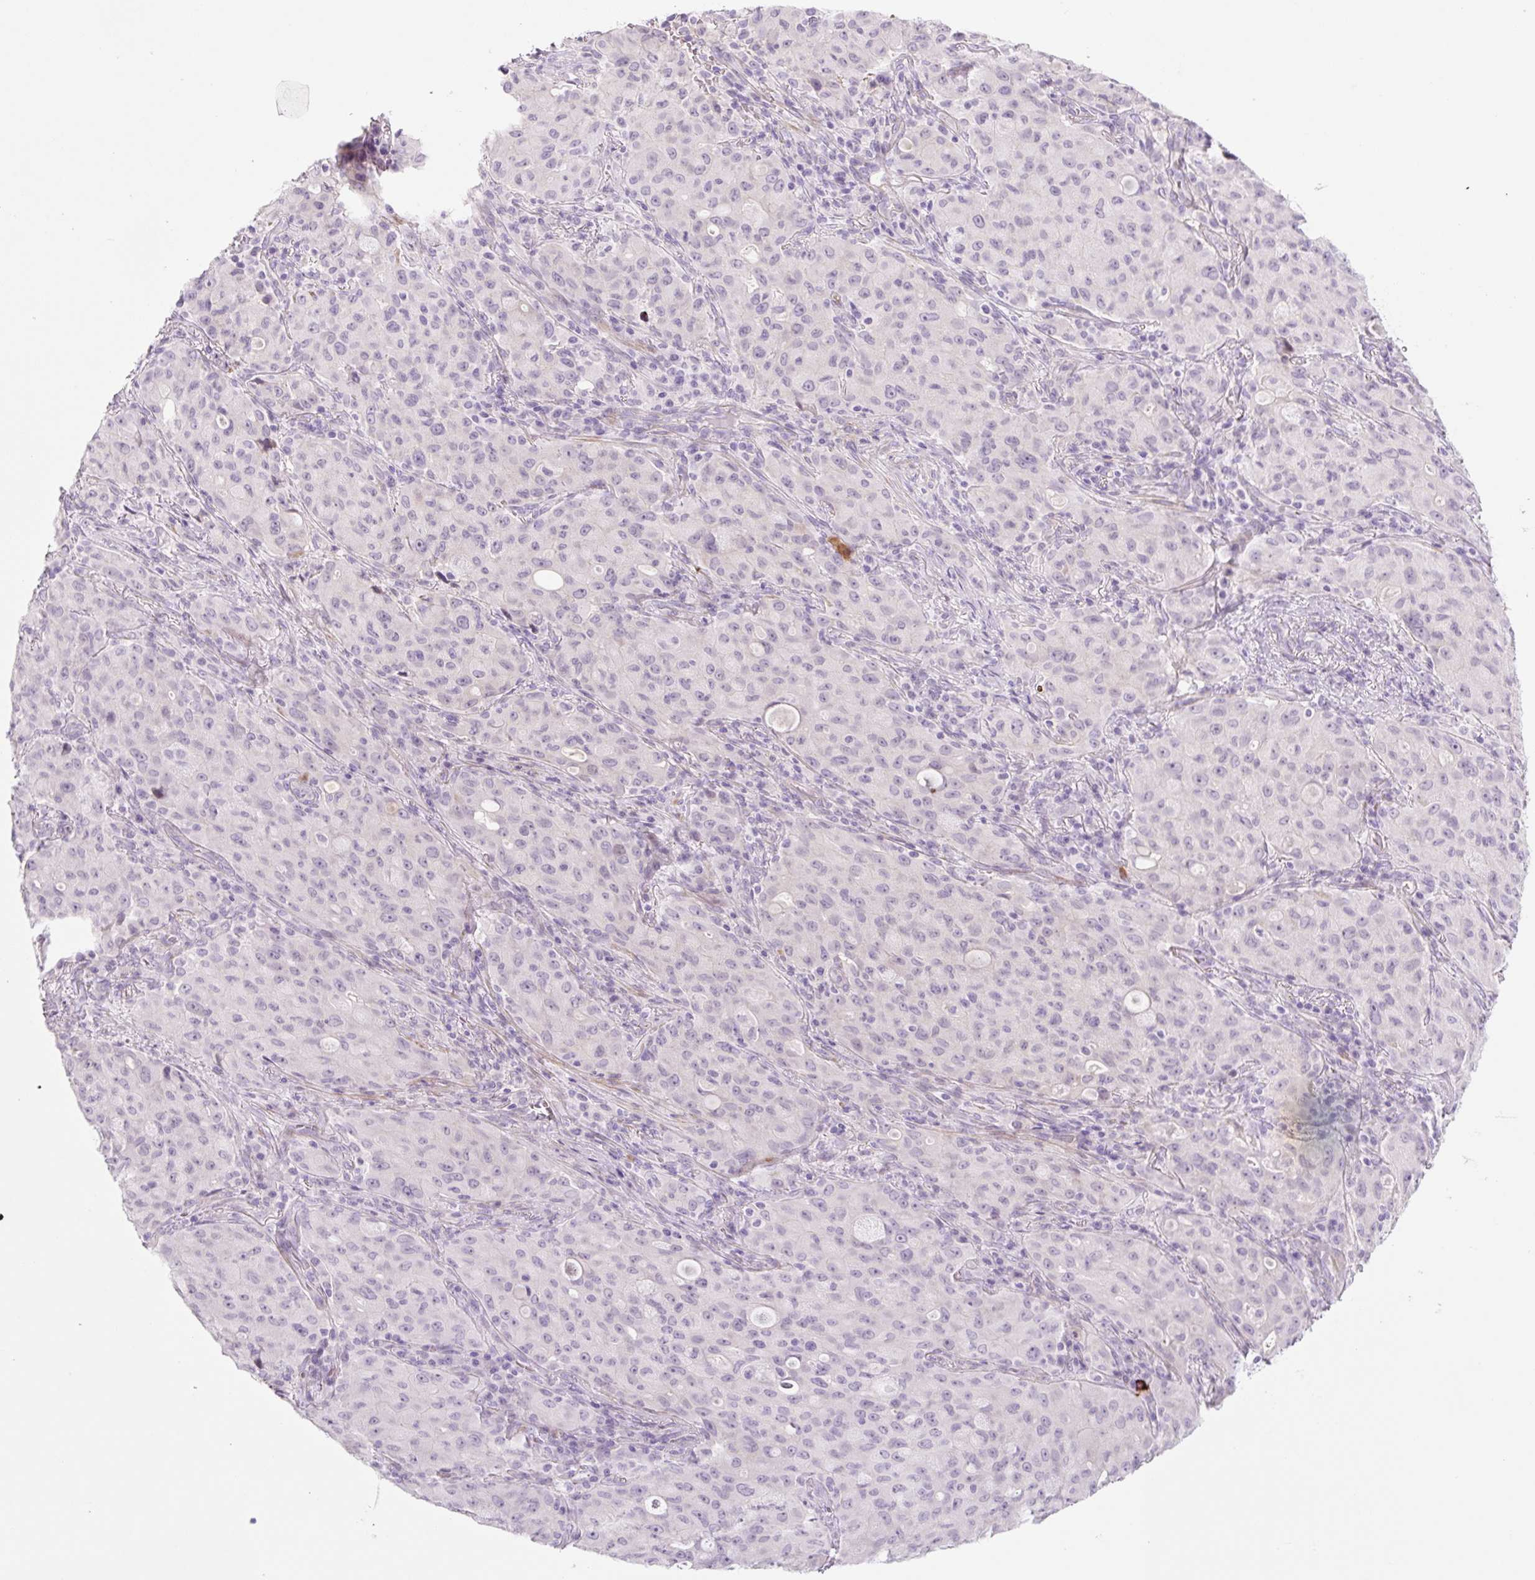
{"staining": {"intensity": "negative", "quantity": "none", "location": "none"}, "tissue": "lung cancer", "cell_type": "Tumor cells", "image_type": "cancer", "snomed": [{"axis": "morphology", "description": "Adenocarcinoma, NOS"}, {"axis": "topography", "description": "Lung"}], "caption": "There is no significant staining in tumor cells of lung adenocarcinoma.", "gene": "PRM1", "patient": {"sex": "female", "age": 44}}